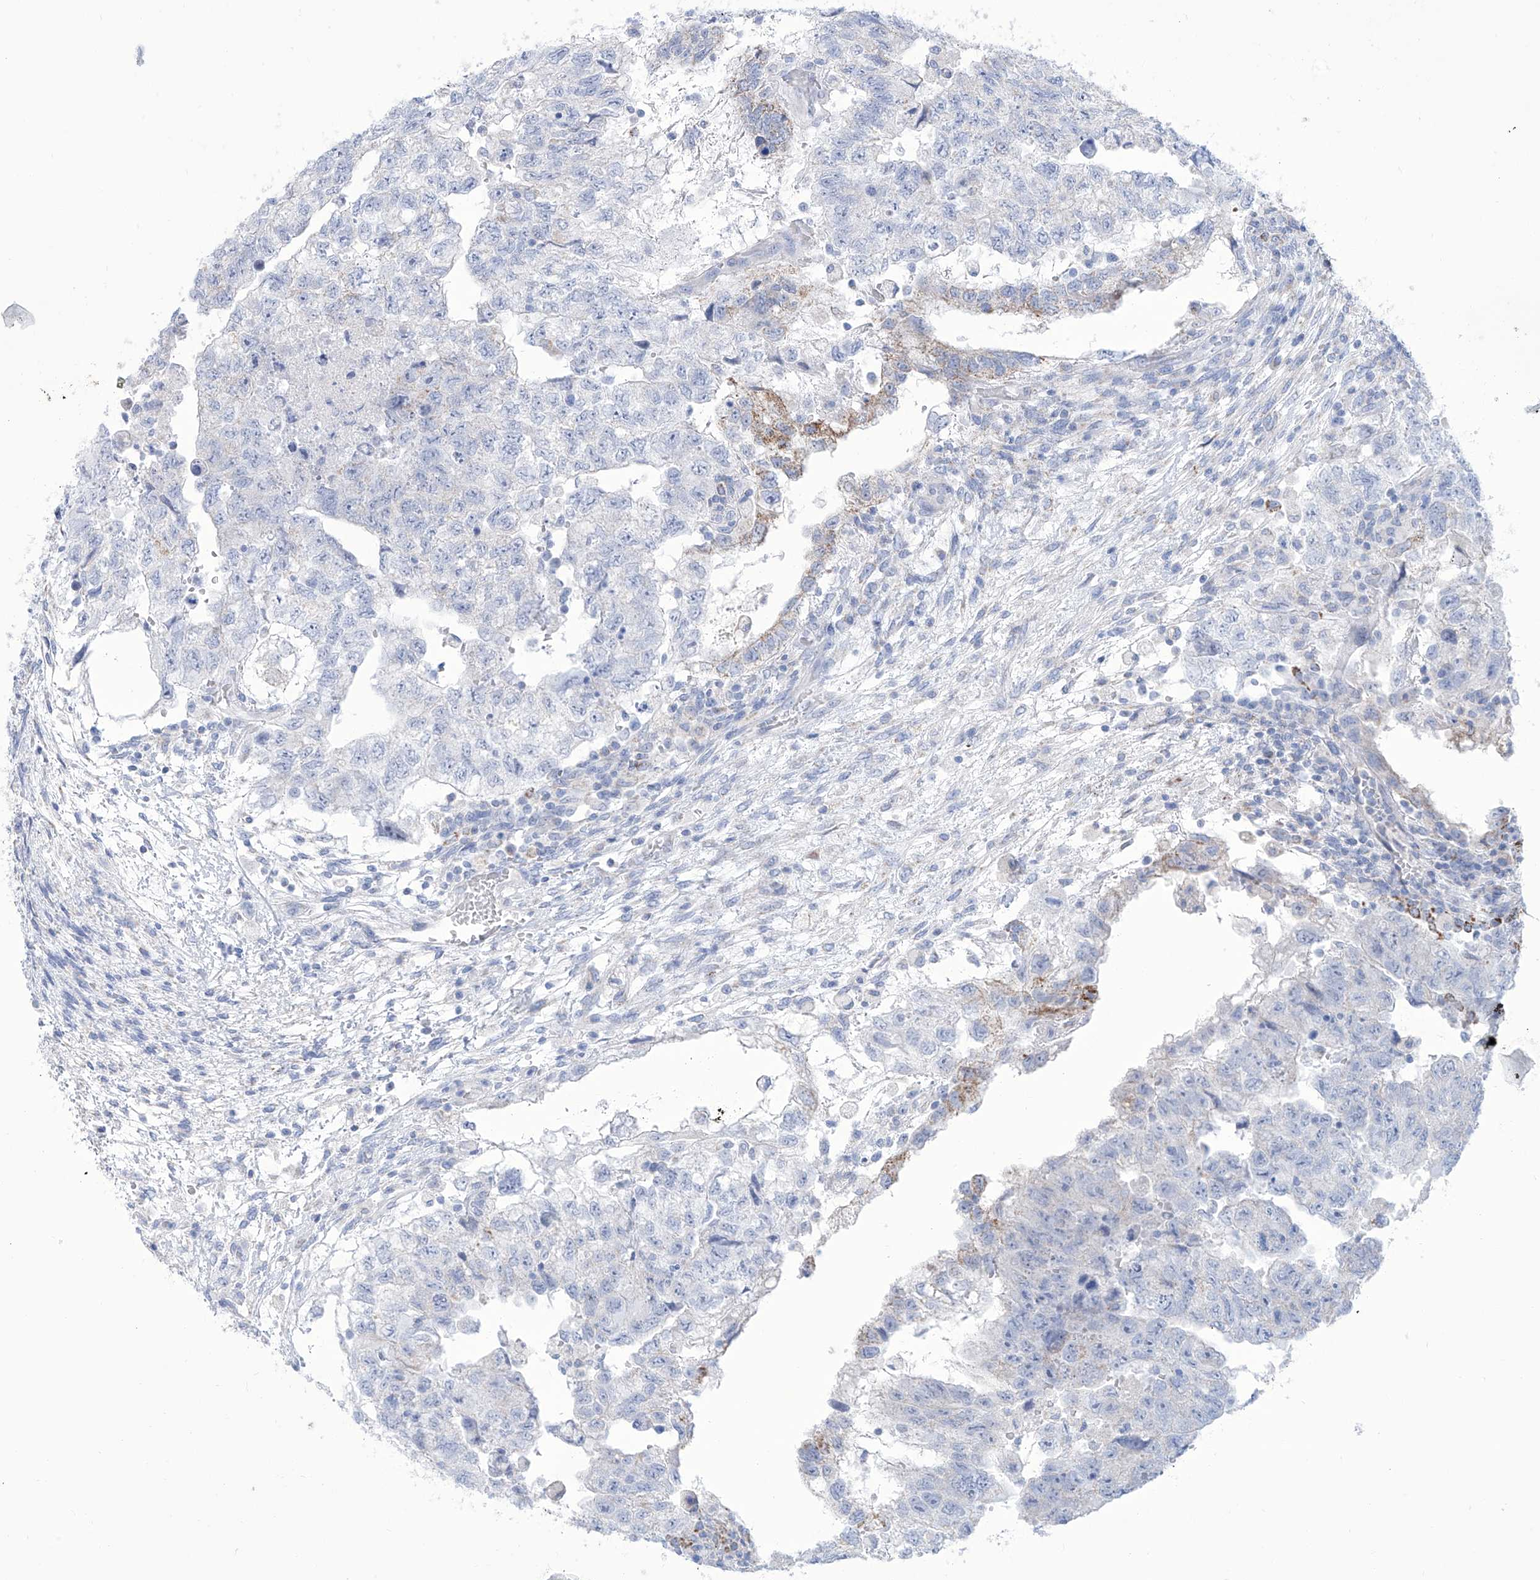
{"staining": {"intensity": "moderate", "quantity": "<25%", "location": "cytoplasmic/membranous"}, "tissue": "testis cancer", "cell_type": "Tumor cells", "image_type": "cancer", "snomed": [{"axis": "morphology", "description": "Carcinoma, Embryonal, NOS"}, {"axis": "topography", "description": "Testis"}], "caption": "This is an image of immunohistochemistry staining of testis cancer, which shows moderate staining in the cytoplasmic/membranous of tumor cells.", "gene": "ALDH6A1", "patient": {"sex": "male", "age": 36}}